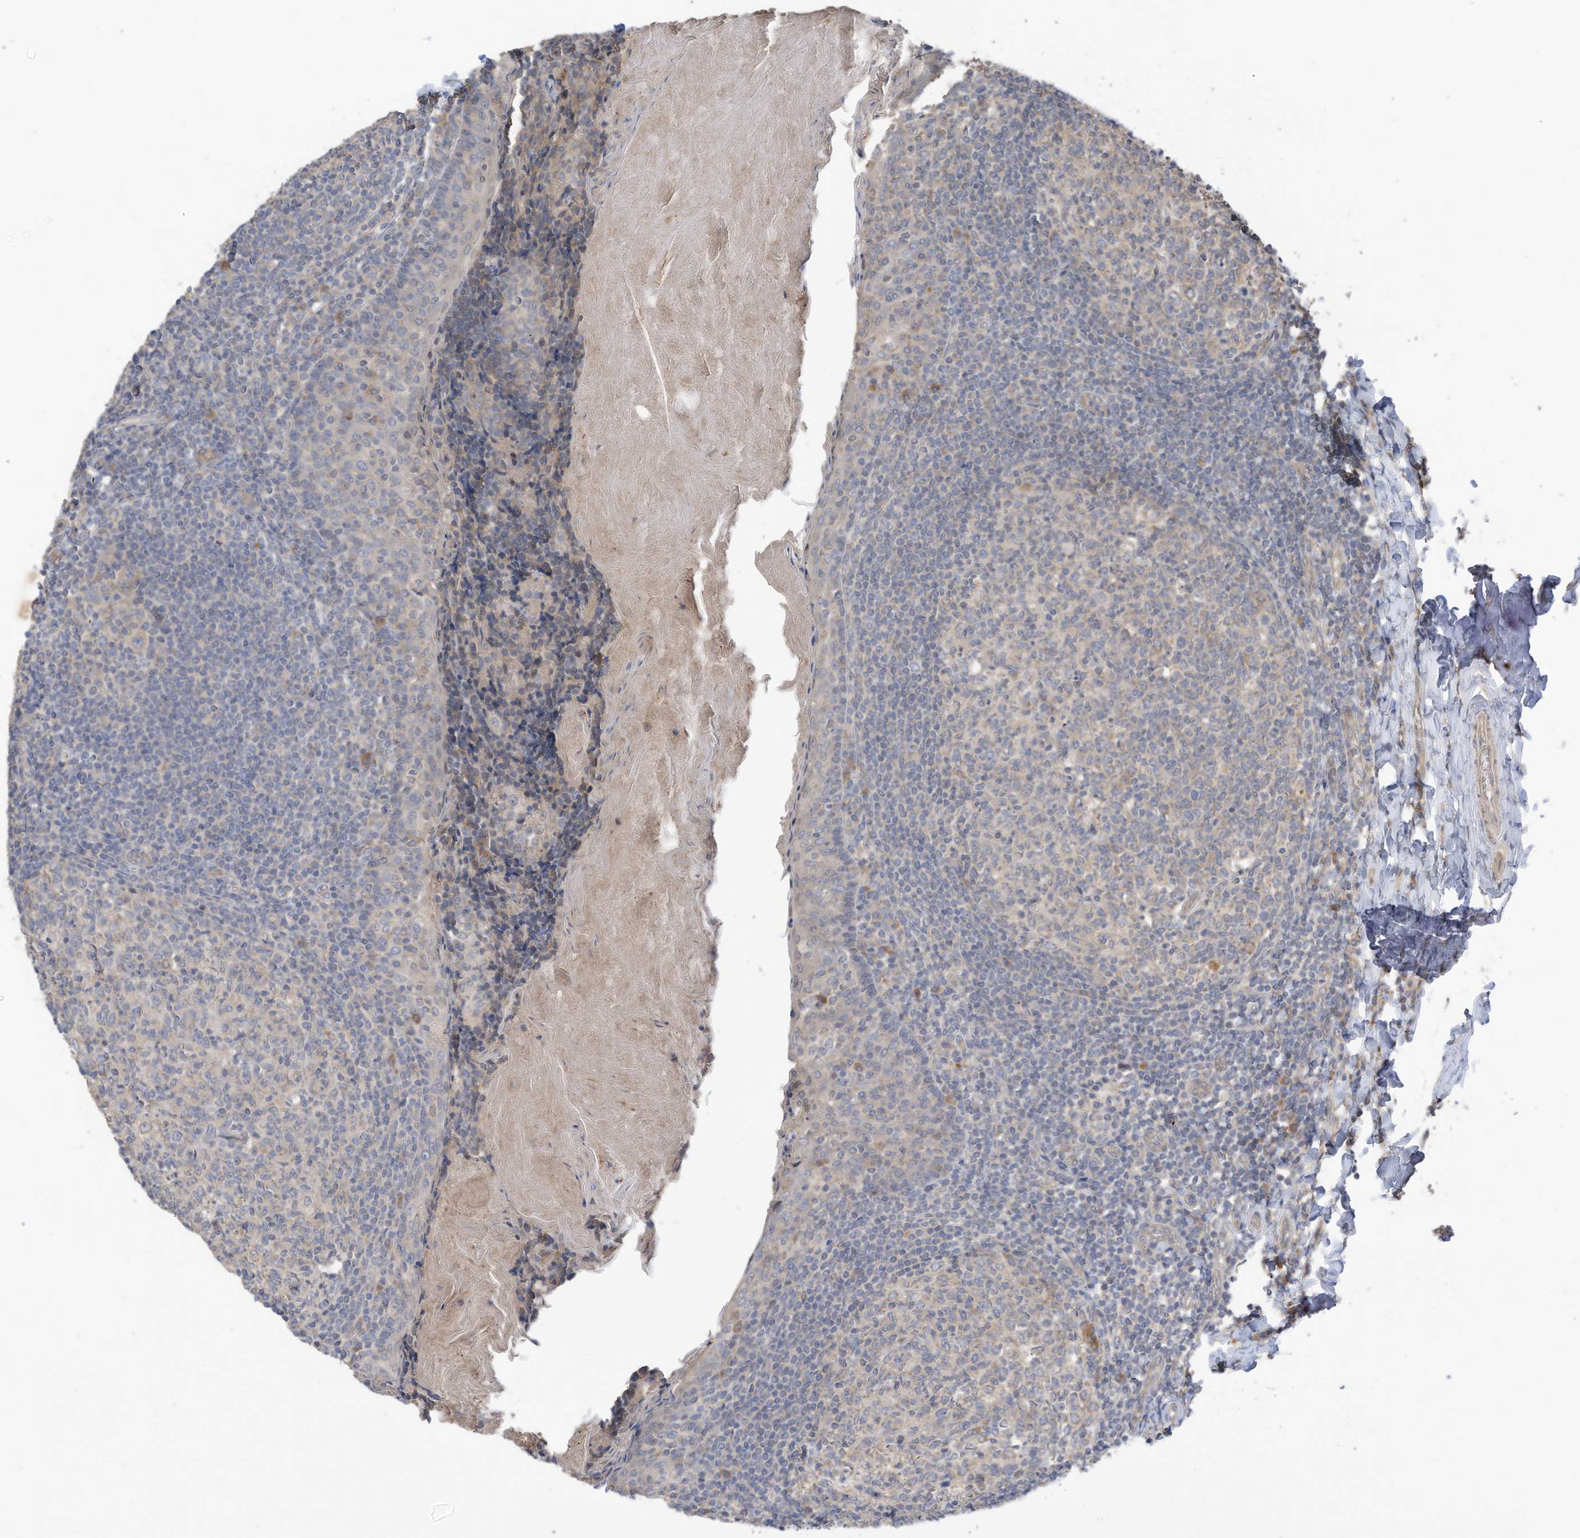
{"staining": {"intensity": "weak", "quantity": "<25%", "location": "cytoplasmic/membranous"}, "tissue": "tonsil", "cell_type": "Germinal center cells", "image_type": "normal", "snomed": [{"axis": "morphology", "description": "Normal tissue, NOS"}, {"axis": "topography", "description": "Tonsil"}], "caption": "Immunohistochemistry image of normal human tonsil stained for a protein (brown), which reveals no positivity in germinal center cells. The staining is performed using DAB brown chromogen with nuclei counter-stained in using hematoxylin.", "gene": "REC8", "patient": {"sex": "female", "age": 19}}